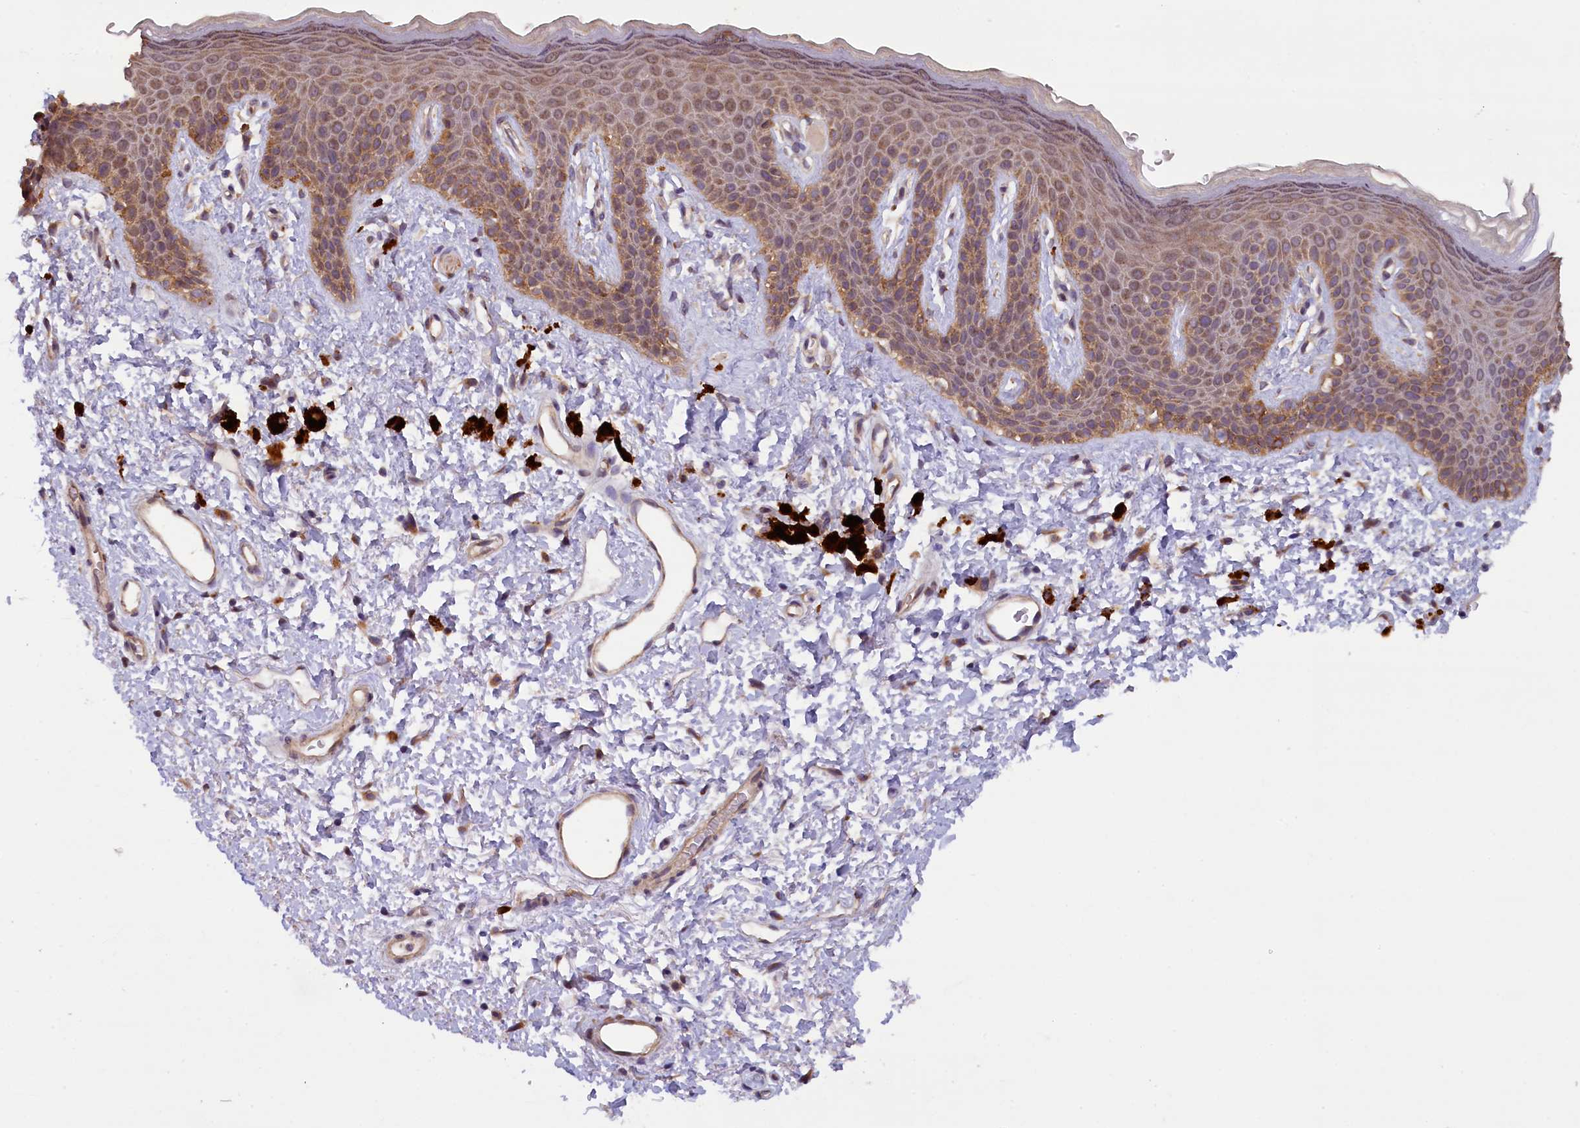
{"staining": {"intensity": "moderate", "quantity": "25%-75%", "location": "cytoplasmic/membranous"}, "tissue": "skin", "cell_type": "Epidermal cells", "image_type": "normal", "snomed": [{"axis": "morphology", "description": "Normal tissue, NOS"}, {"axis": "topography", "description": "Anal"}], "caption": "Epidermal cells show medium levels of moderate cytoplasmic/membranous positivity in approximately 25%-75% of cells in normal human skin.", "gene": "CCDC9B", "patient": {"sex": "female", "age": 46}}